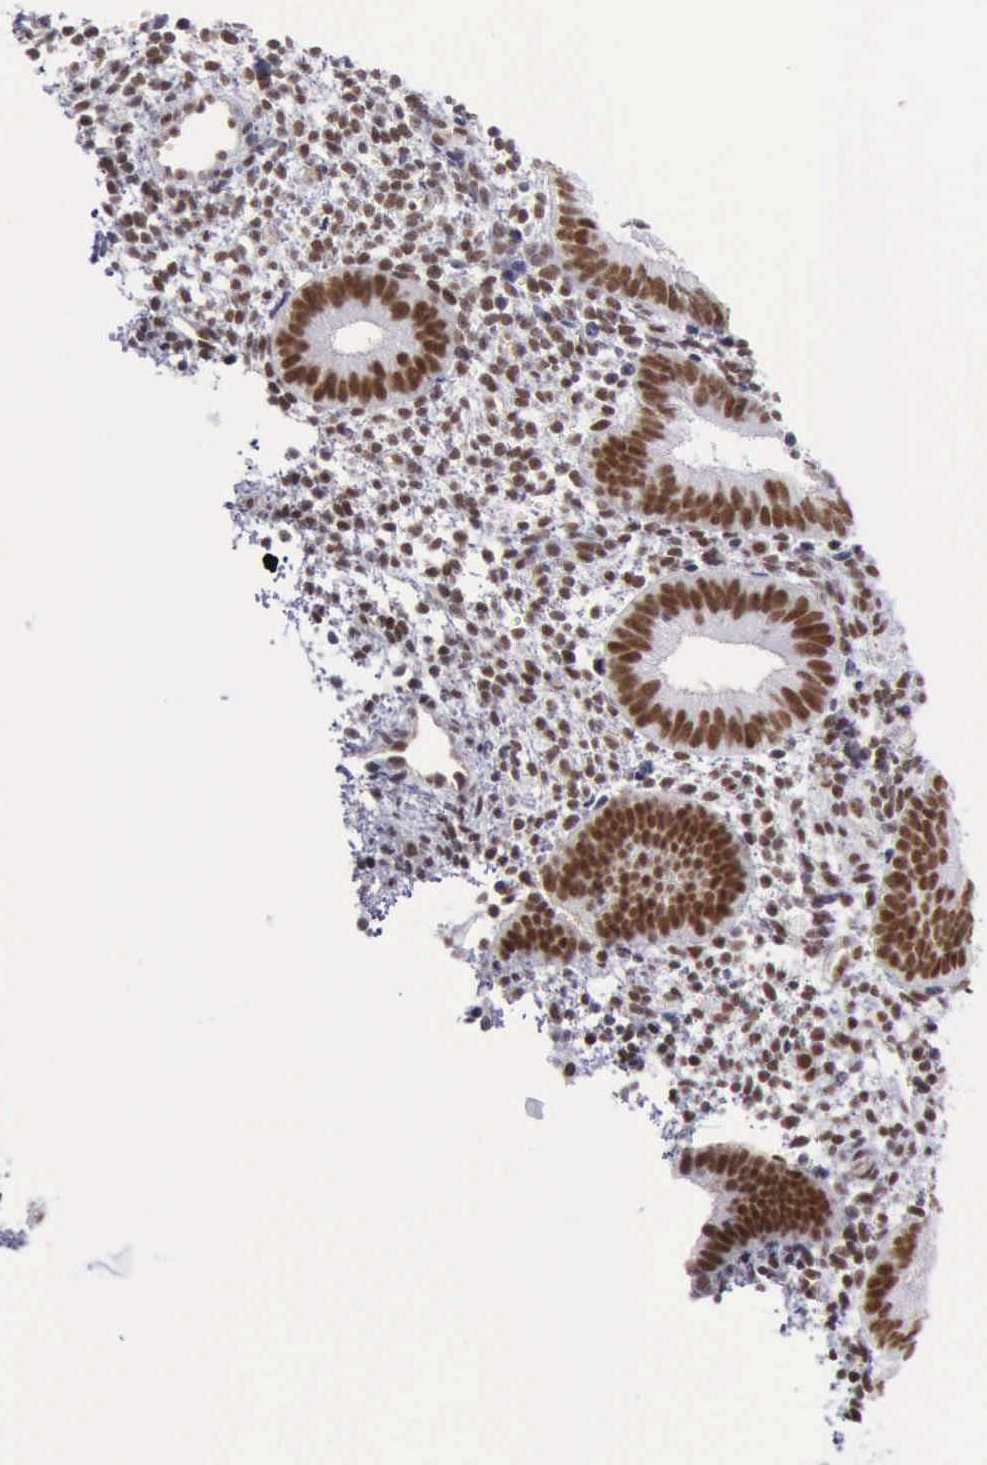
{"staining": {"intensity": "negative", "quantity": "none", "location": "none"}, "tissue": "endometrium", "cell_type": "Cells in endometrial stroma", "image_type": "normal", "snomed": [{"axis": "morphology", "description": "Normal tissue, NOS"}, {"axis": "topography", "description": "Endometrium"}], "caption": "High power microscopy photomicrograph of an immunohistochemistry (IHC) micrograph of benign endometrium, revealing no significant expression in cells in endometrial stroma. (DAB IHC visualized using brightfield microscopy, high magnification).", "gene": "ERCC4", "patient": {"sex": "female", "age": 35}}